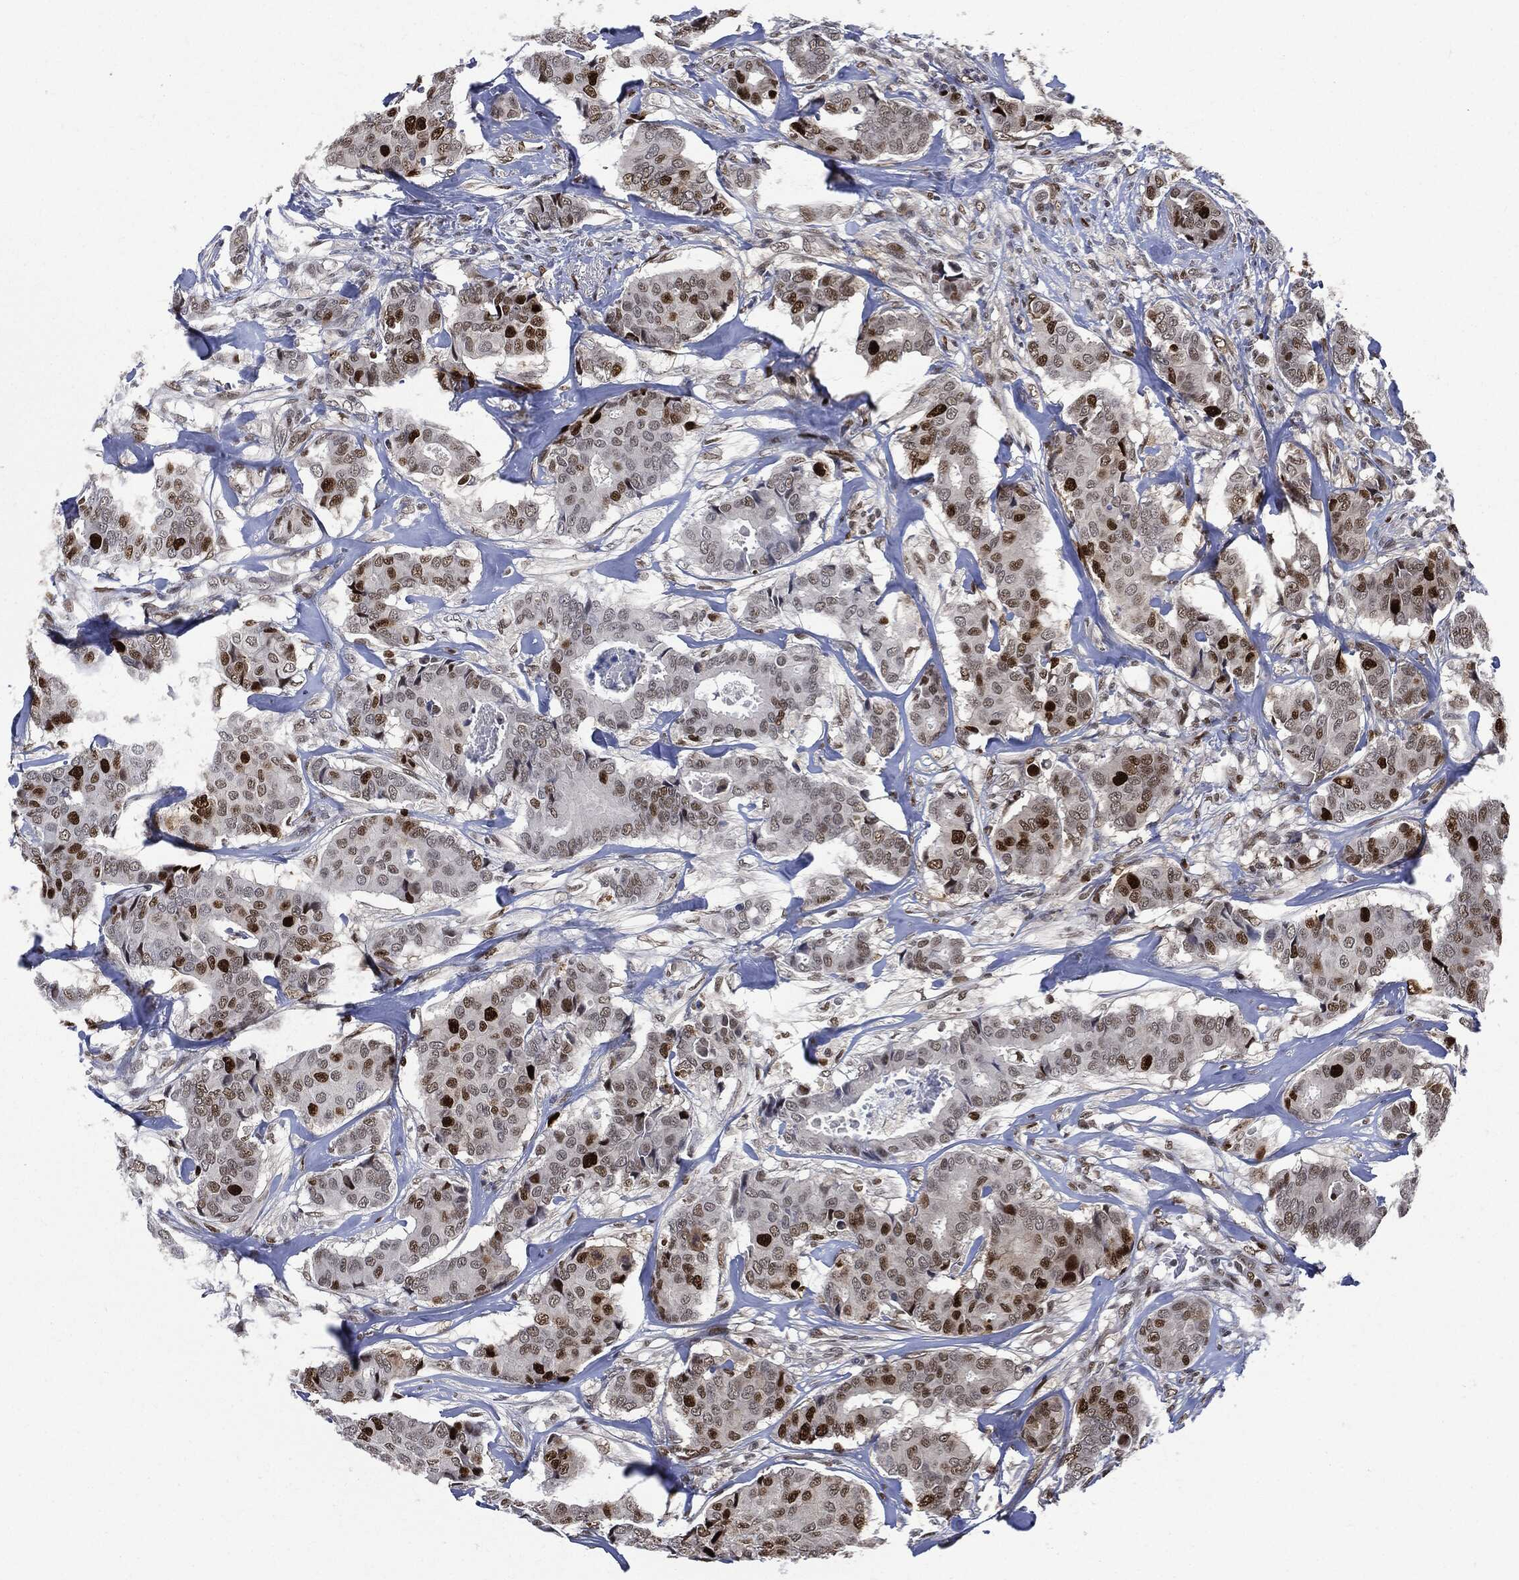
{"staining": {"intensity": "strong", "quantity": "<25%", "location": "nuclear"}, "tissue": "breast cancer", "cell_type": "Tumor cells", "image_type": "cancer", "snomed": [{"axis": "morphology", "description": "Duct carcinoma"}, {"axis": "topography", "description": "Breast"}], "caption": "Strong nuclear protein staining is present in about <25% of tumor cells in invasive ductal carcinoma (breast).", "gene": "PCNA", "patient": {"sex": "female", "age": 75}}